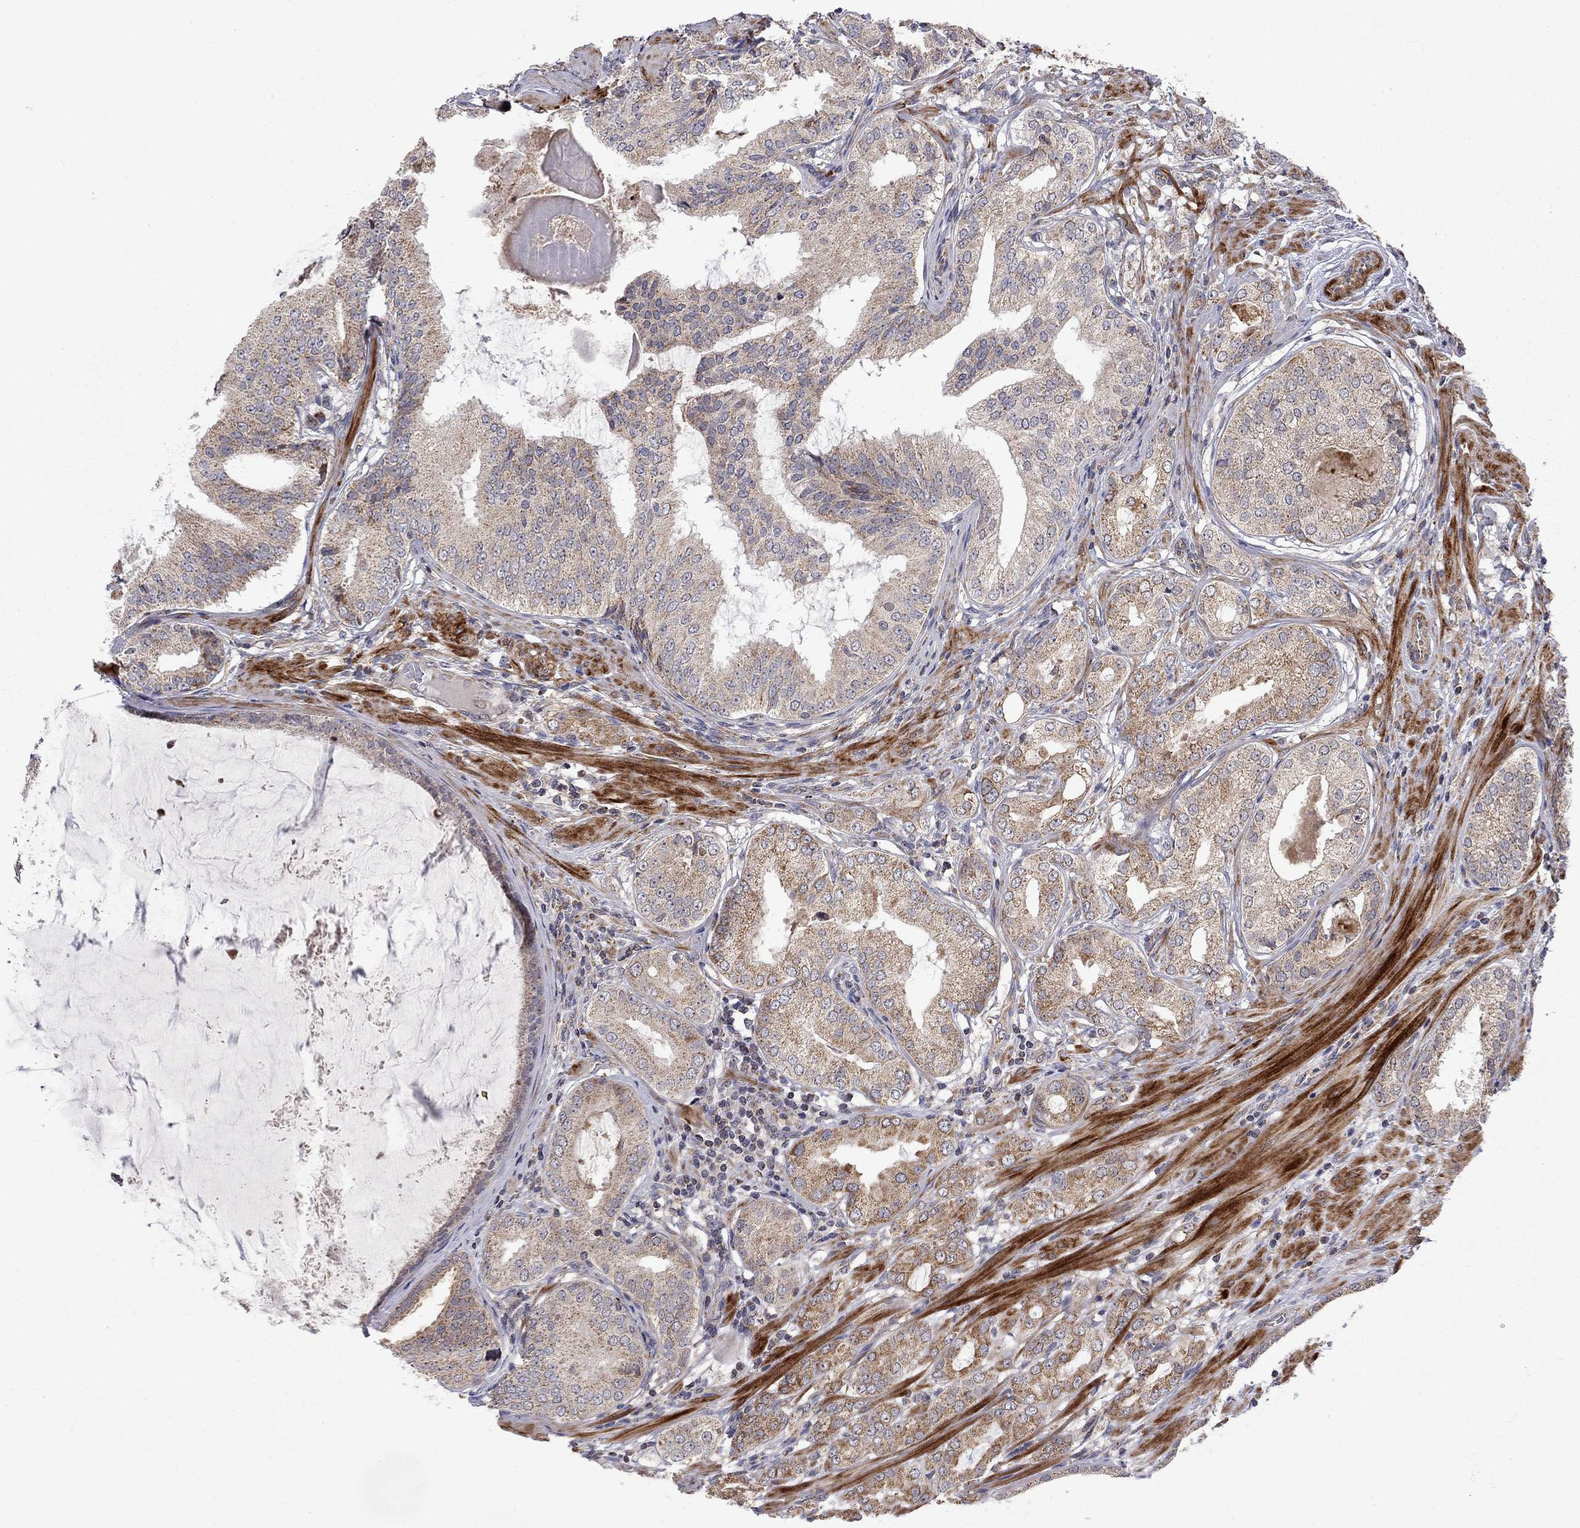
{"staining": {"intensity": "strong", "quantity": "<25%", "location": "cytoplasmic/membranous"}, "tissue": "prostate cancer", "cell_type": "Tumor cells", "image_type": "cancer", "snomed": [{"axis": "morphology", "description": "Adenocarcinoma, High grade"}, {"axis": "topography", "description": "Prostate and seminal vesicle, NOS"}], "caption": "Protein staining of prostate cancer (adenocarcinoma (high-grade)) tissue displays strong cytoplasmic/membranous positivity in approximately <25% of tumor cells.", "gene": "IDS", "patient": {"sex": "male", "age": 62}}